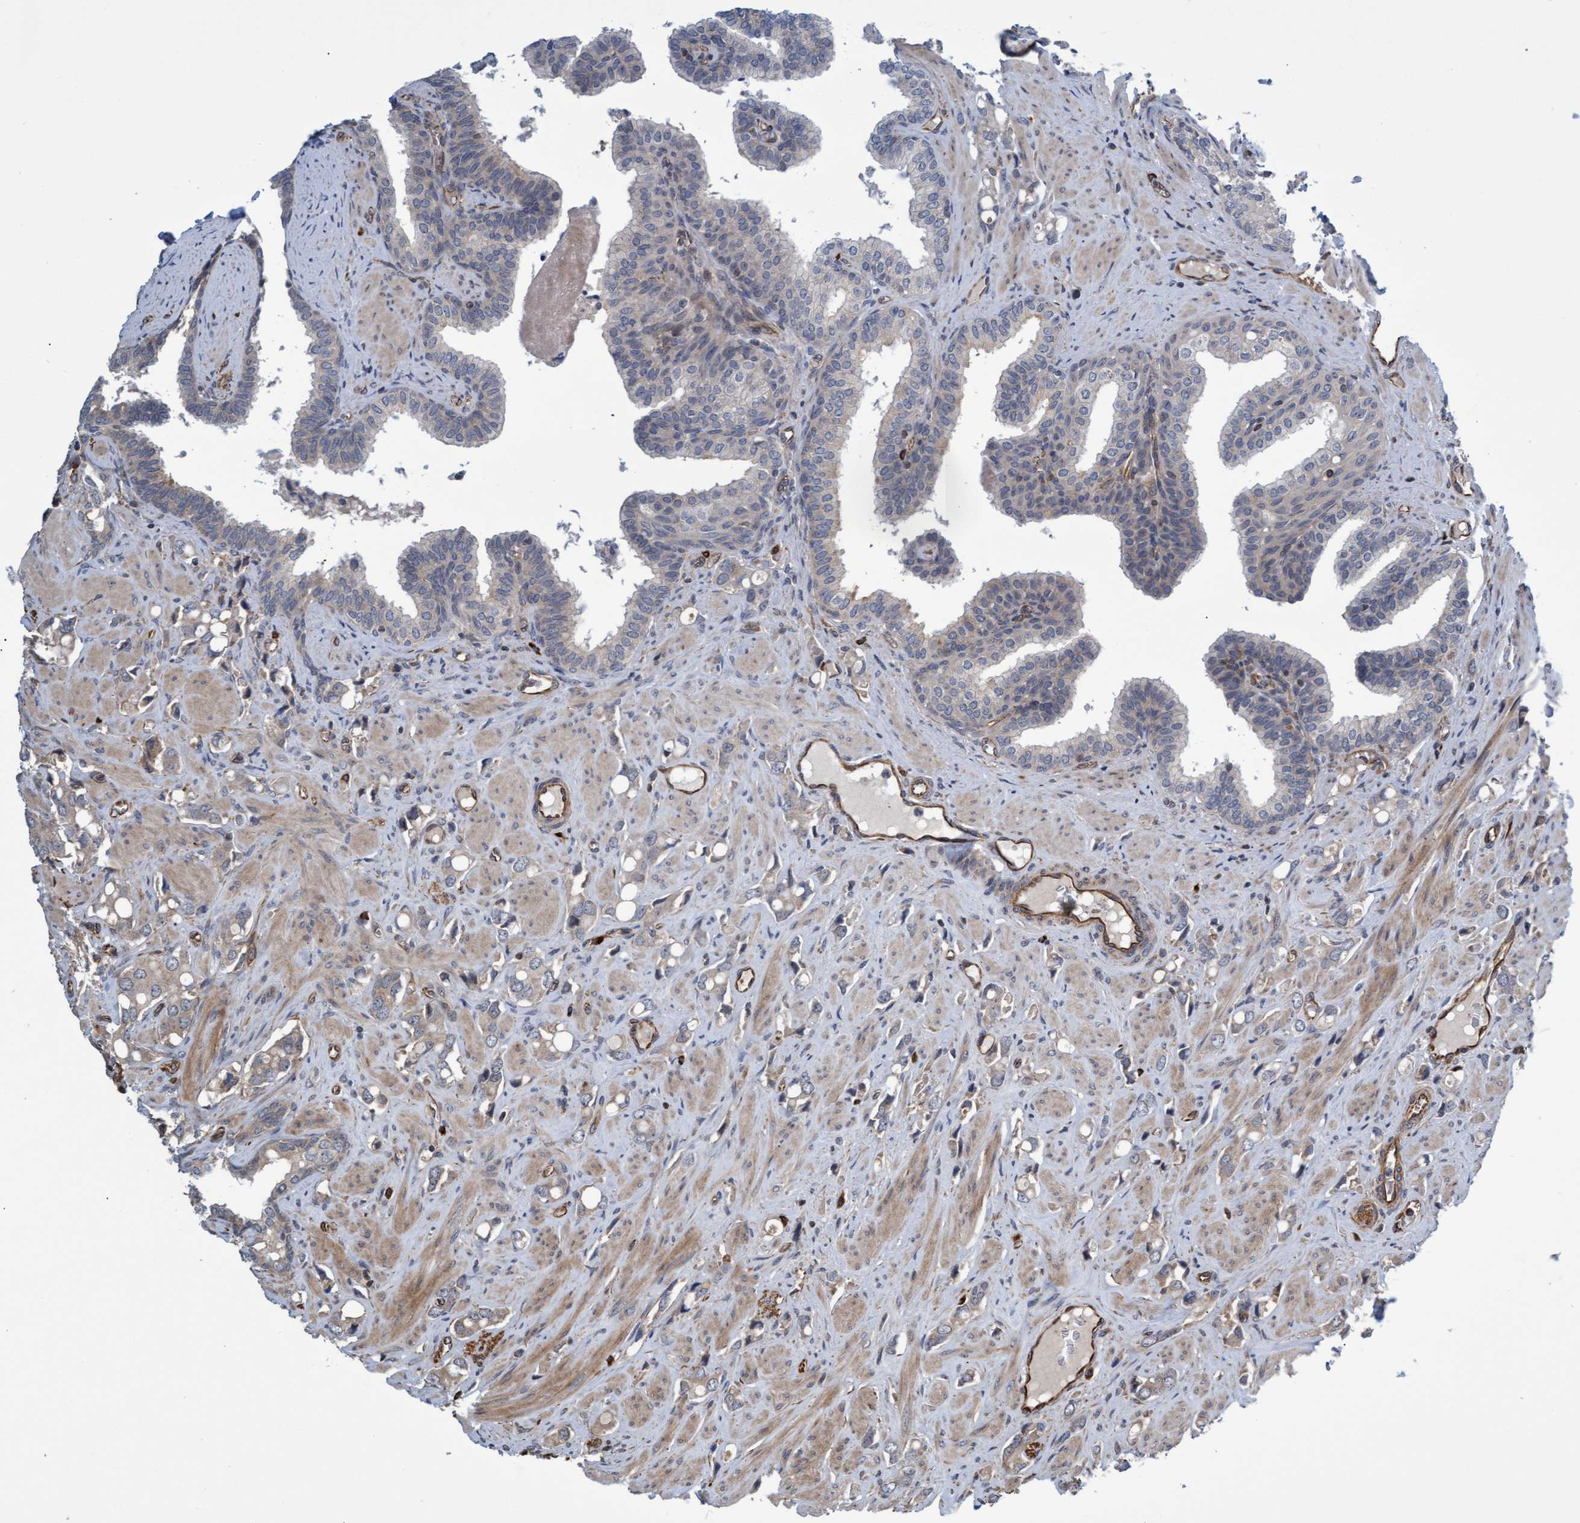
{"staining": {"intensity": "weak", "quantity": "<25%", "location": "cytoplasmic/membranous"}, "tissue": "prostate cancer", "cell_type": "Tumor cells", "image_type": "cancer", "snomed": [{"axis": "morphology", "description": "Adenocarcinoma, High grade"}, {"axis": "topography", "description": "Prostate"}], "caption": "DAB immunohistochemical staining of human prostate high-grade adenocarcinoma displays no significant expression in tumor cells.", "gene": "TNFRSF10B", "patient": {"sex": "male", "age": 52}}